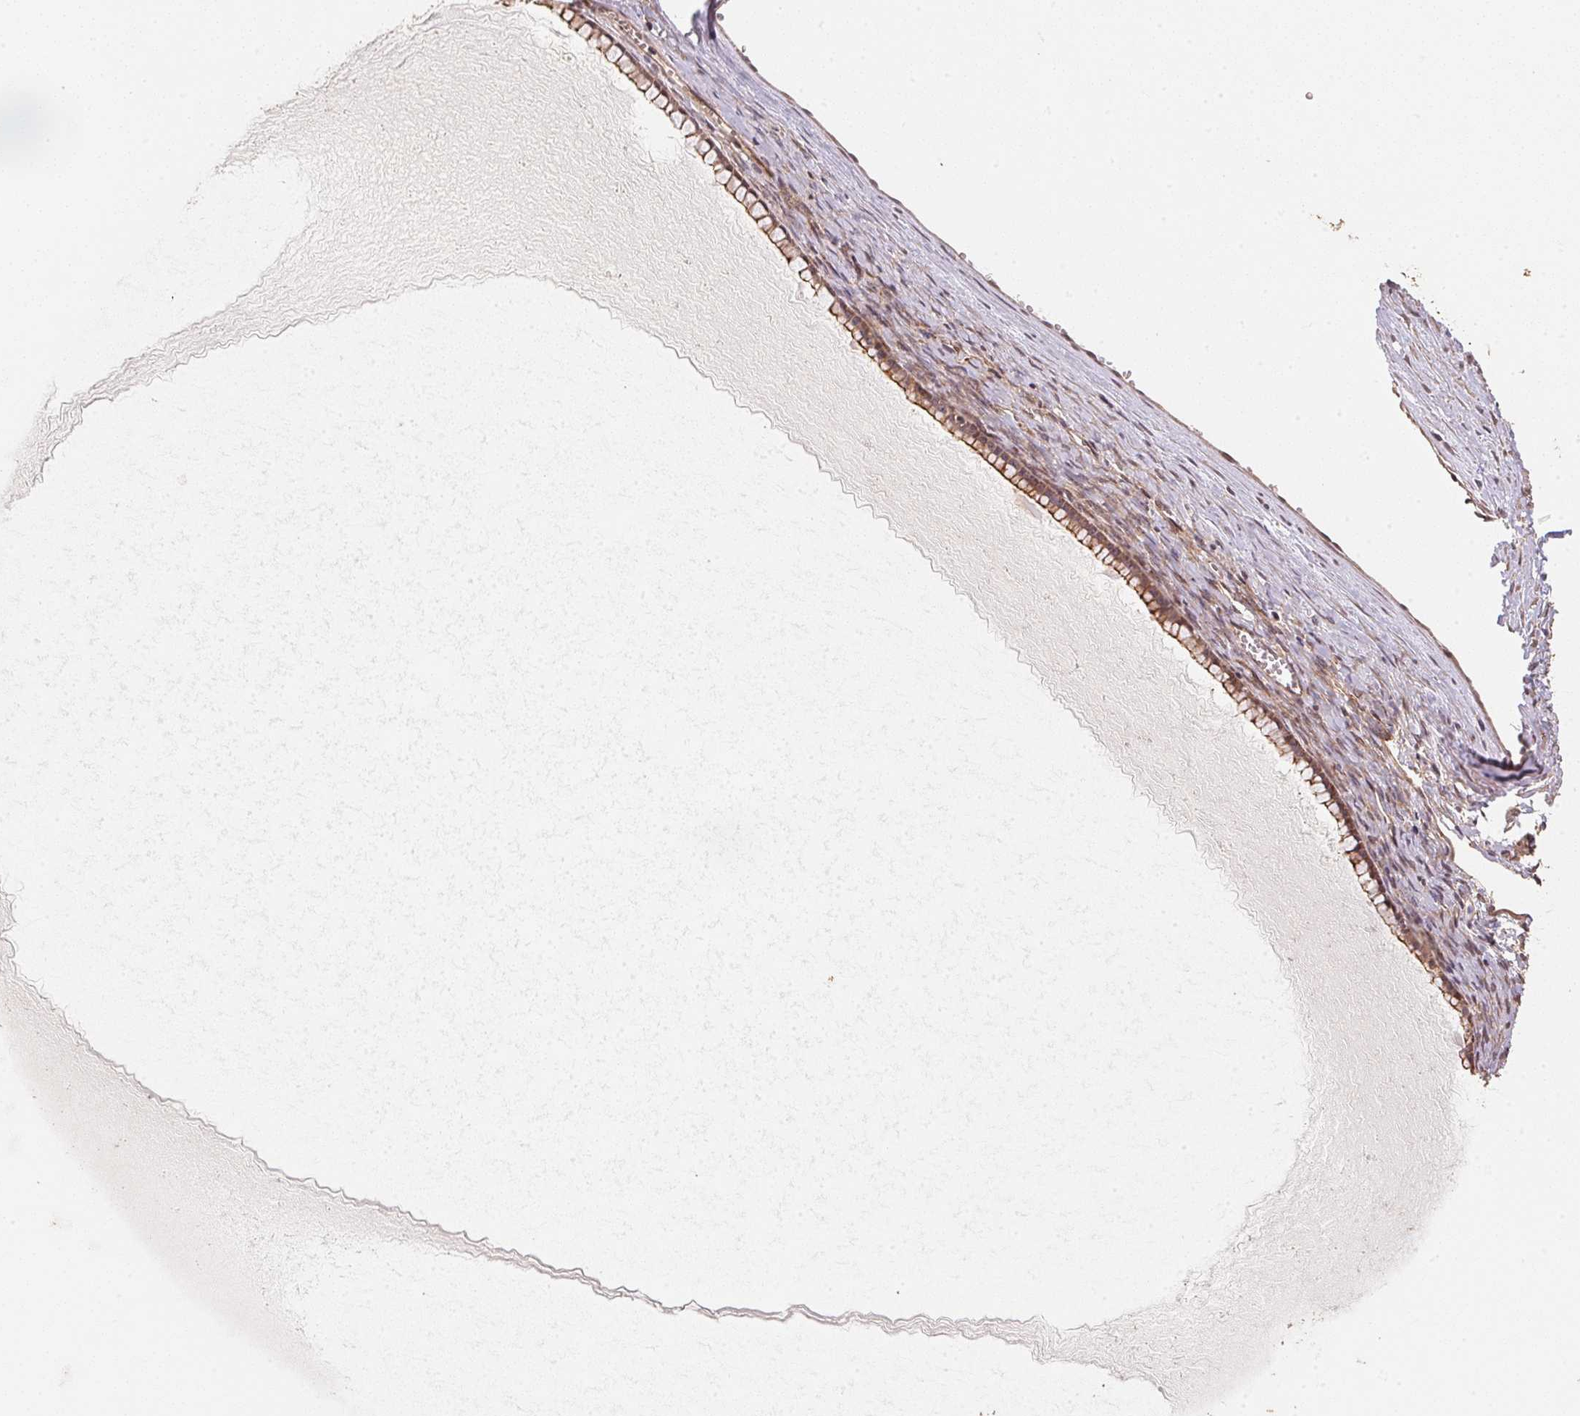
{"staining": {"intensity": "moderate", "quantity": ">75%", "location": "cytoplasmic/membranous,nuclear"}, "tissue": "ovarian cancer", "cell_type": "Tumor cells", "image_type": "cancer", "snomed": [{"axis": "morphology", "description": "Cystadenocarcinoma, mucinous, NOS"}, {"axis": "topography", "description": "Ovary"}], "caption": "Mucinous cystadenocarcinoma (ovarian) stained for a protein shows moderate cytoplasmic/membranous and nuclear positivity in tumor cells. (IHC, brightfield microscopy, high magnification).", "gene": "TMEM222", "patient": {"sex": "female", "age": 41}}